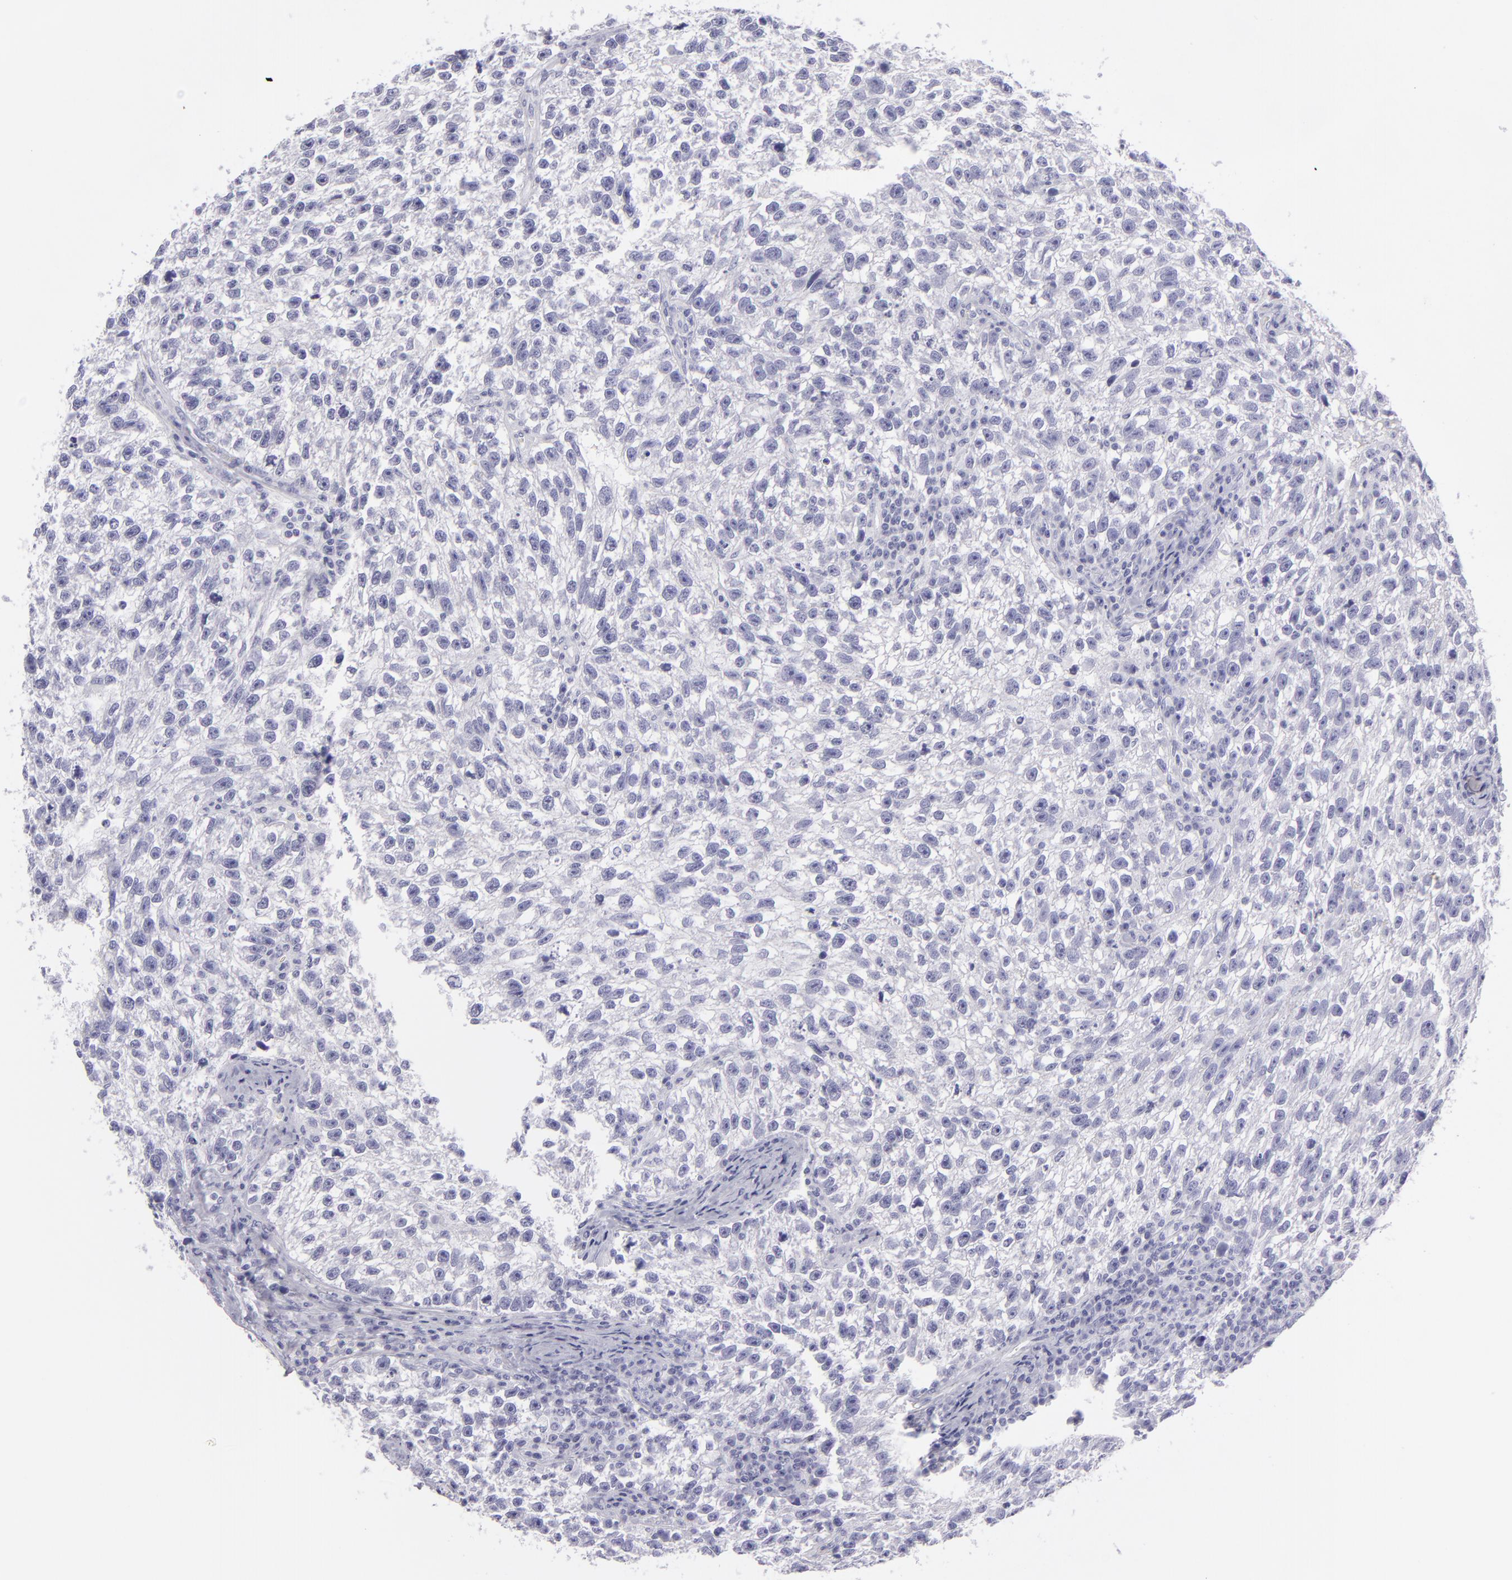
{"staining": {"intensity": "negative", "quantity": "none", "location": "none"}, "tissue": "testis cancer", "cell_type": "Tumor cells", "image_type": "cancer", "snomed": [{"axis": "morphology", "description": "Seminoma, NOS"}, {"axis": "topography", "description": "Testis"}], "caption": "This is a micrograph of IHC staining of testis cancer, which shows no expression in tumor cells. (Immunohistochemistry, brightfield microscopy, high magnification).", "gene": "DLG4", "patient": {"sex": "male", "age": 38}}